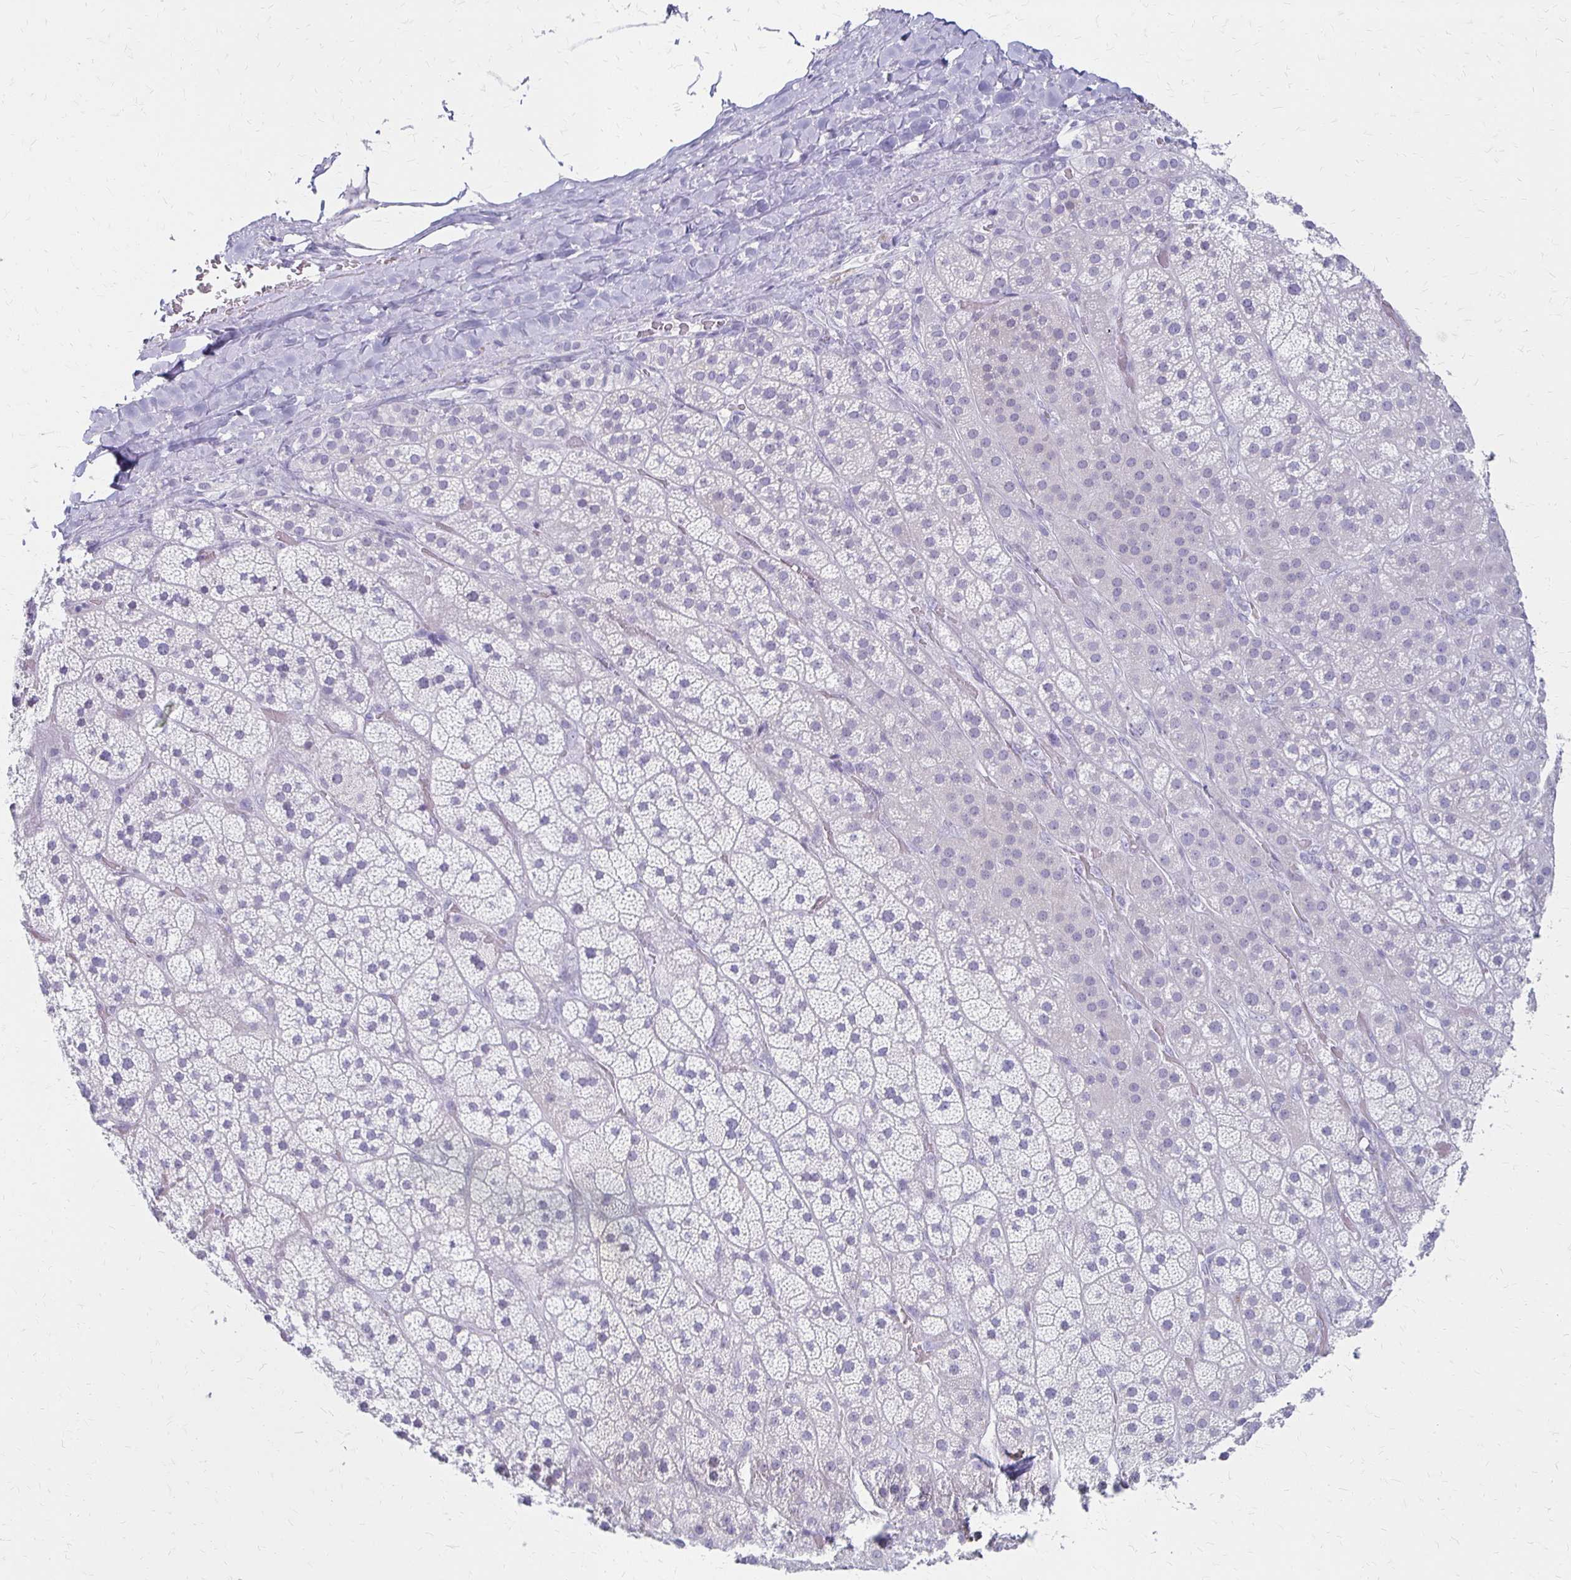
{"staining": {"intensity": "negative", "quantity": "none", "location": "none"}, "tissue": "adrenal gland", "cell_type": "Glandular cells", "image_type": "normal", "snomed": [{"axis": "morphology", "description": "Normal tissue, NOS"}, {"axis": "topography", "description": "Adrenal gland"}], "caption": "Normal adrenal gland was stained to show a protein in brown. There is no significant staining in glandular cells. Brightfield microscopy of immunohistochemistry (IHC) stained with DAB (3,3'-diaminobenzidine) (brown) and hematoxylin (blue), captured at high magnification.", "gene": "IVL", "patient": {"sex": "male", "age": 57}}